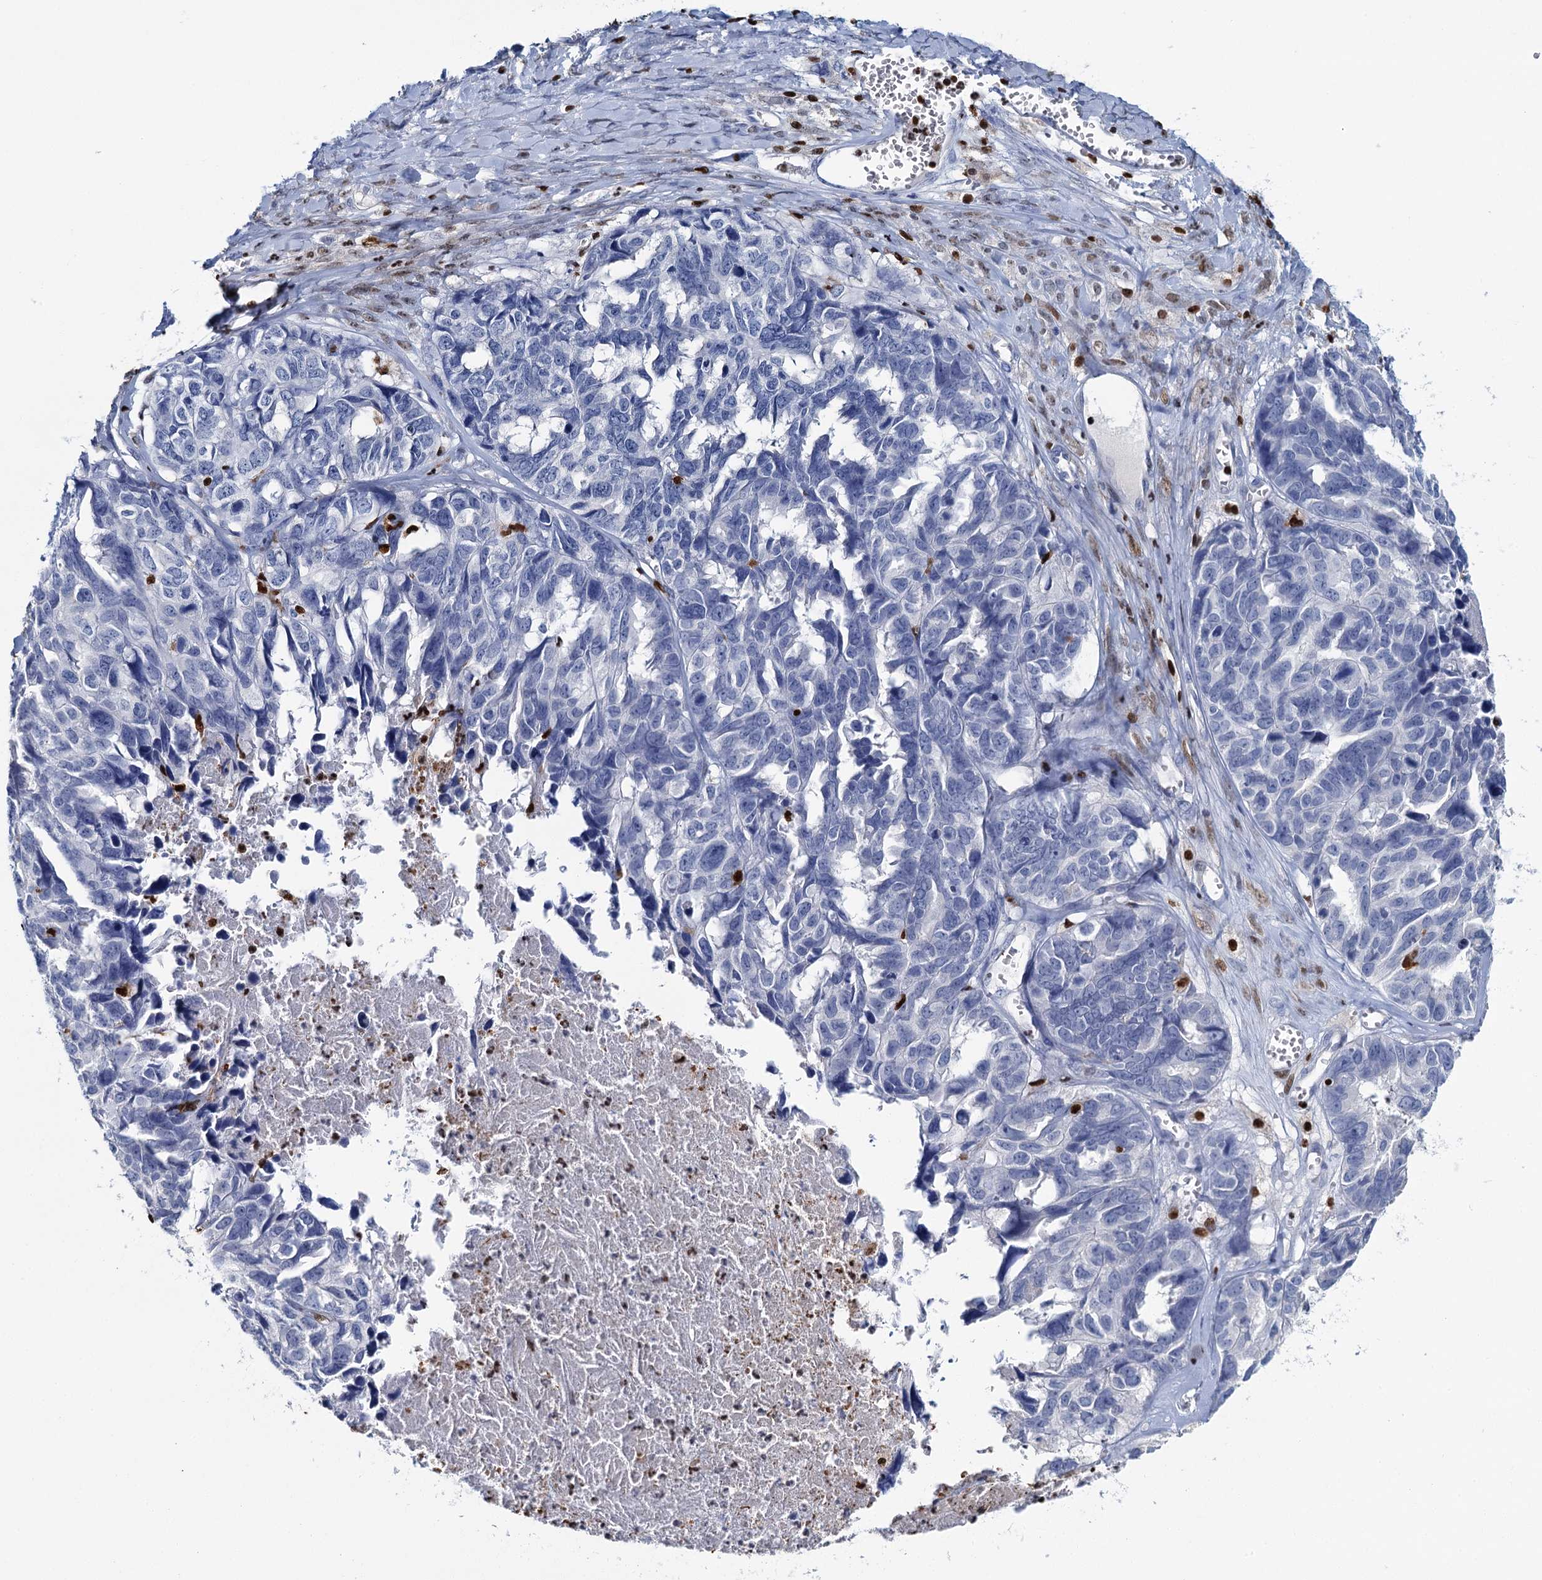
{"staining": {"intensity": "negative", "quantity": "none", "location": "none"}, "tissue": "ovarian cancer", "cell_type": "Tumor cells", "image_type": "cancer", "snomed": [{"axis": "morphology", "description": "Cystadenocarcinoma, serous, NOS"}, {"axis": "topography", "description": "Ovary"}], "caption": "Tumor cells show no significant expression in ovarian cancer. (DAB immunohistochemistry (IHC) visualized using brightfield microscopy, high magnification).", "gene": "CELF2", "patient": {"sex": "female", "age": 79}}